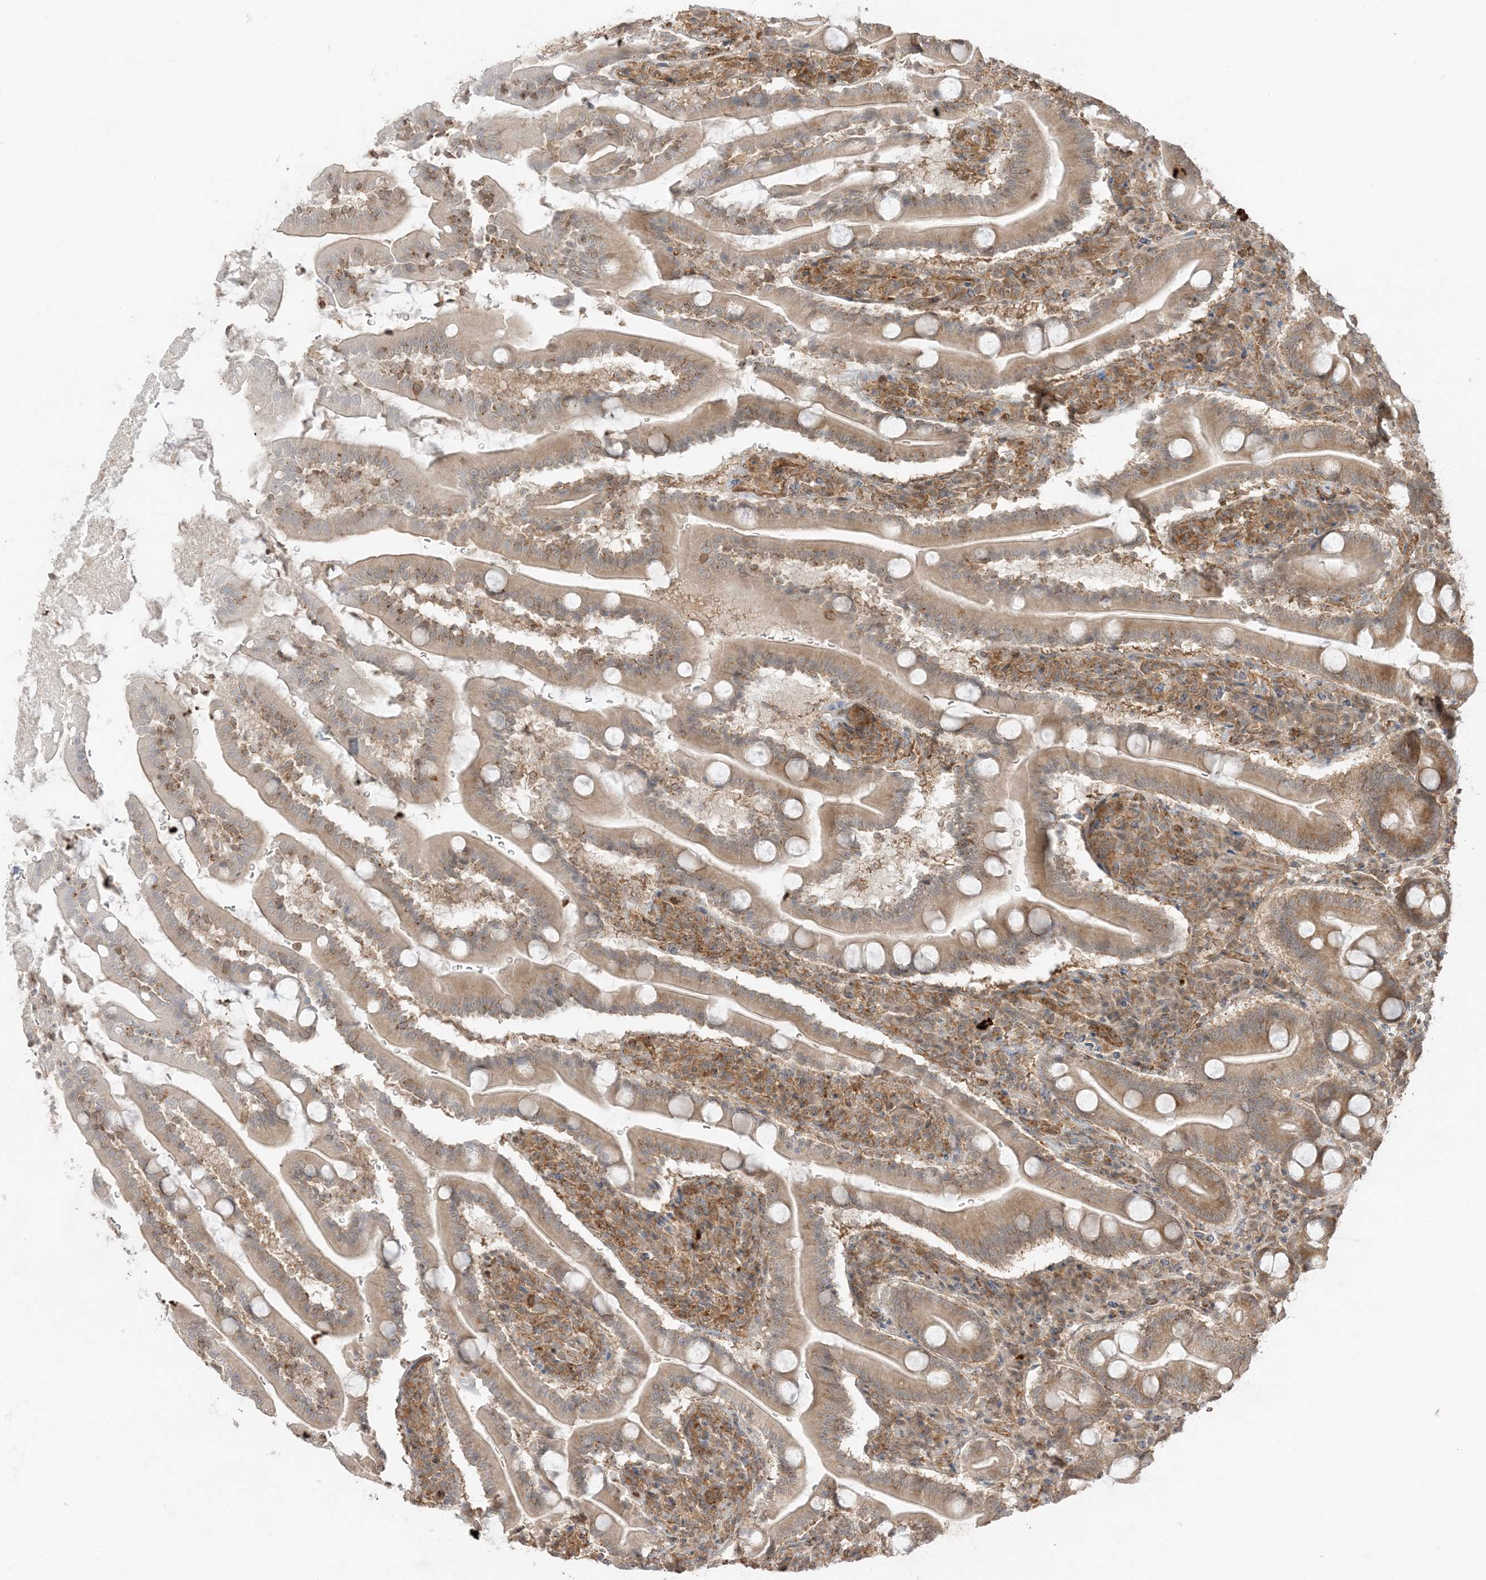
{"staining": {"intensity": "moderate", "quantity": ">75%", "location": "cytoplasmic/membranous"}, "tissue": "duodenum", "cell_type": "Glandular cells", "image_type": "normal", "snomed": [{"axis": "morphology", "description": "Normal tissue, NOS"}, {"axis": "topography", "description": "Duodenum"}], "caption": "A histopathology image of duodenum stained for a protein reveals moderate cytoplasmic/membranous brown staining in glandular cells.", "gene": "UBAP2L", "patient": {"sex": "male", "age": 35}}